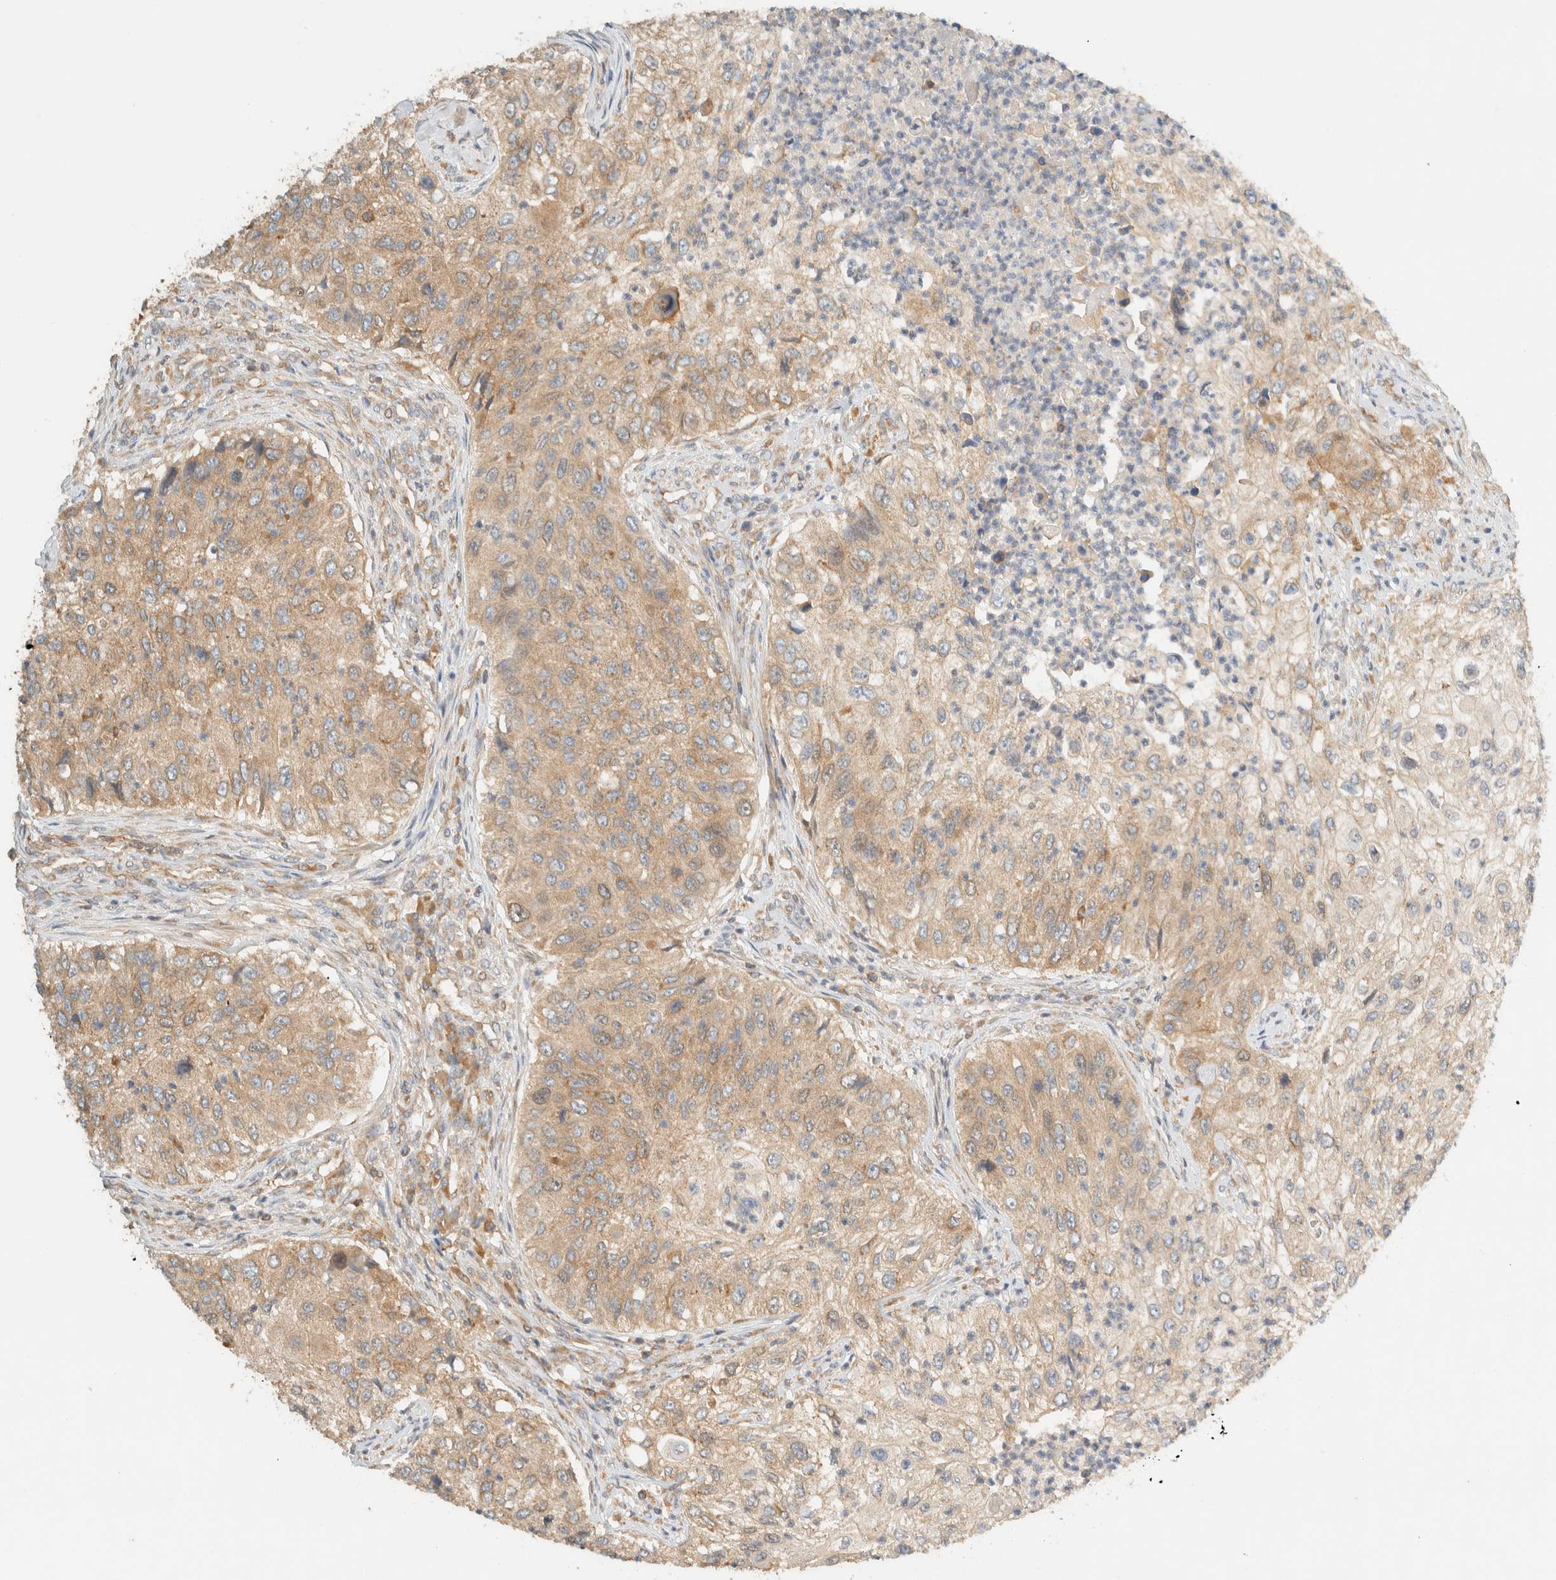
{"staining": {"intensity": "weak", "quantity": ">75%", "location": "cytoplasmic/membranous"}, "tissue": "urothelial cancer", "cell_type": "Tumor cells", "image_type": "cancer", "snomed": [{"axis": "morphology", "description": "Urothelial carcinoma, High grade"}, {"axis": "topography", "description": "Urinary bladder"}], "caption": "This is a photomicrograph of IHC staining of urothelial cancer, which shows weak positivity in the cytoplasmic/membranous of tumor cells.", "gene": "ARFGEF1", "patient": {"sex": "female", "age": 60}}